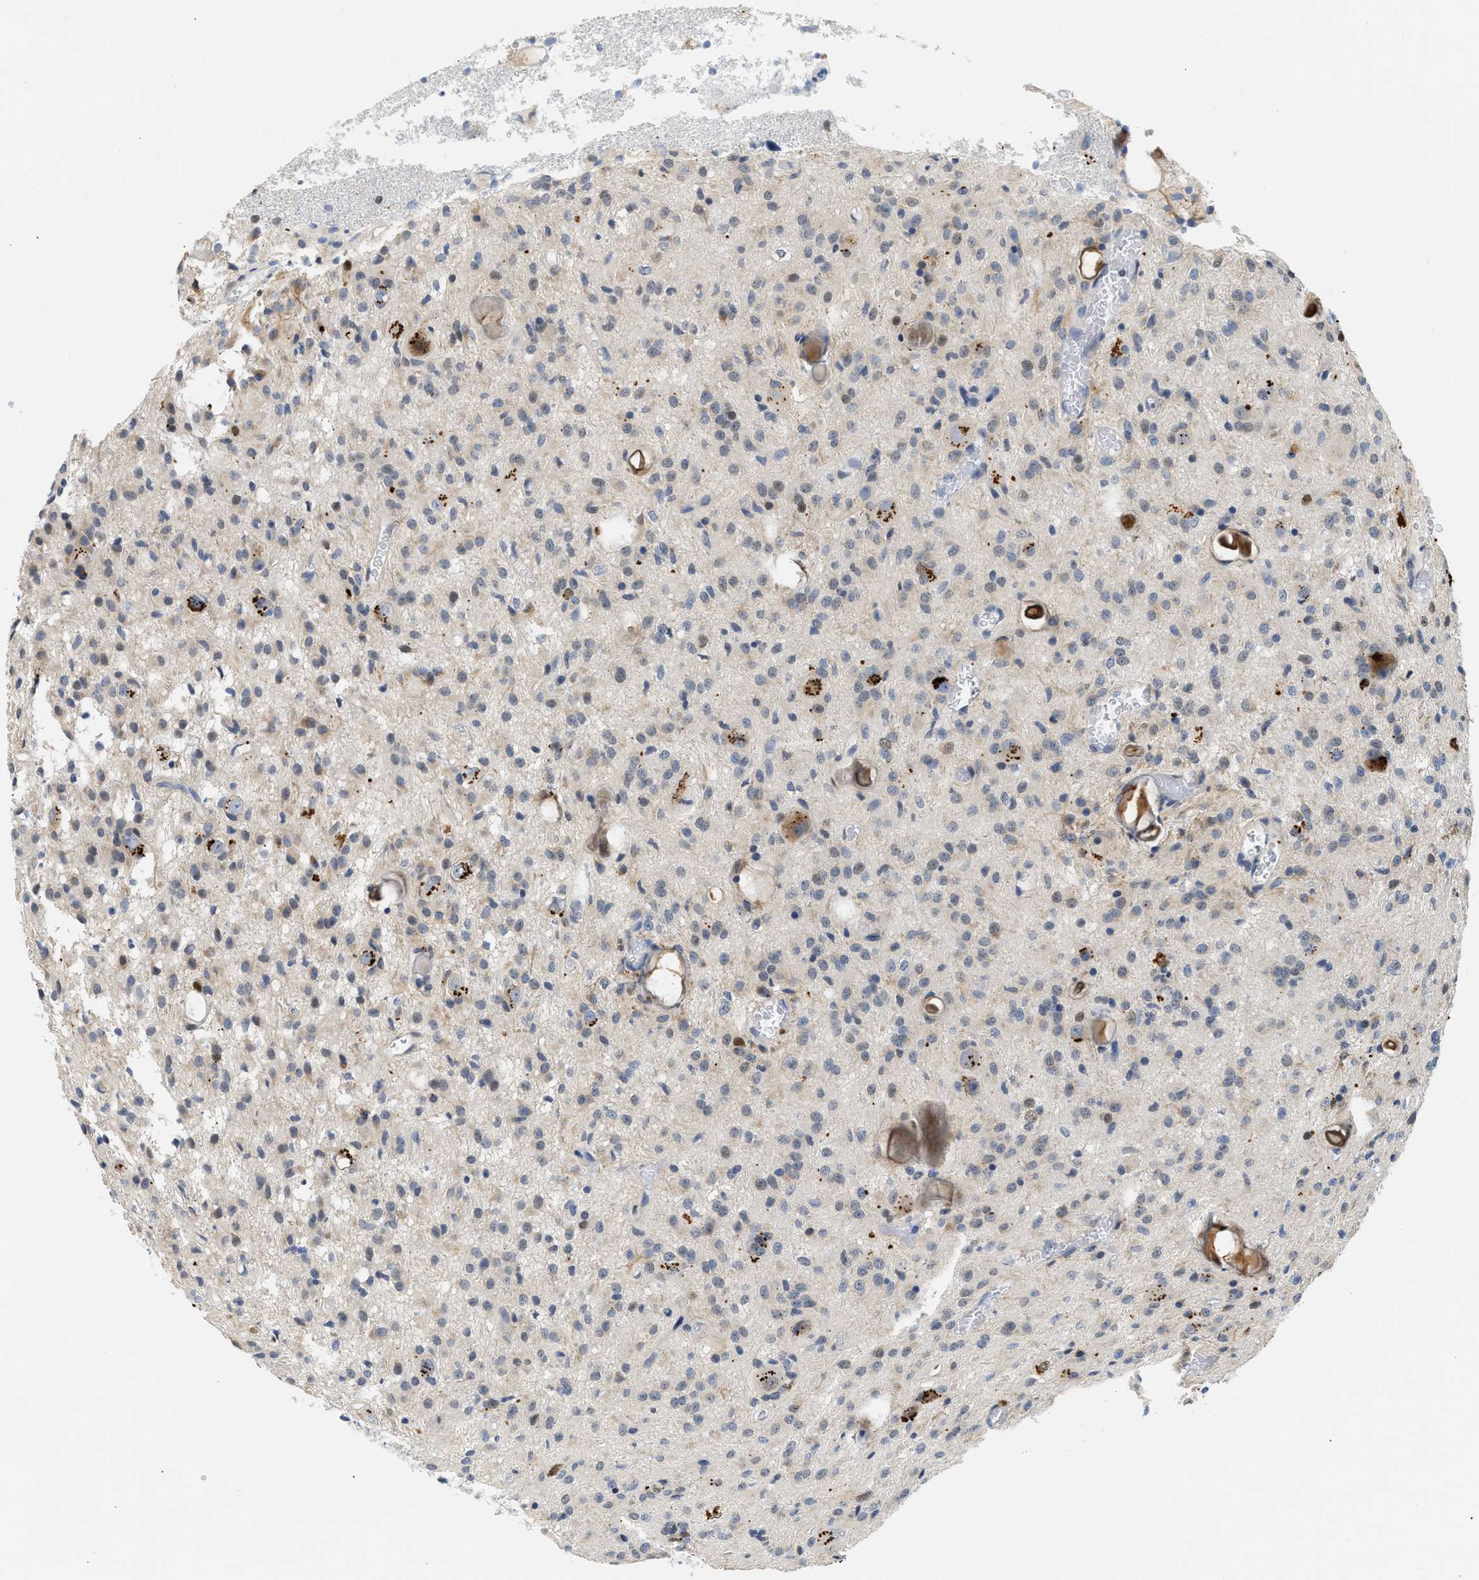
{"staining": {"intensity": "weak", "quantity": "<25%", "location": "cytoplasmic/membranous,nuclear"}, "tissue": "glioma", "cell_type": "Tumor cells", "image_type": "cancer", "snomed": [{"axis": "morphology", "description": "Glioma, malignant, High grade"}, {"axis": "topography", "description": "Brain"}], "caption": "An immunohistochemistry (IHC) image of glioma is shown. There is no staining in tumor cells of glioma.", "gene": "PPM1L", "patient": {"sex": "female", "age": 59}}